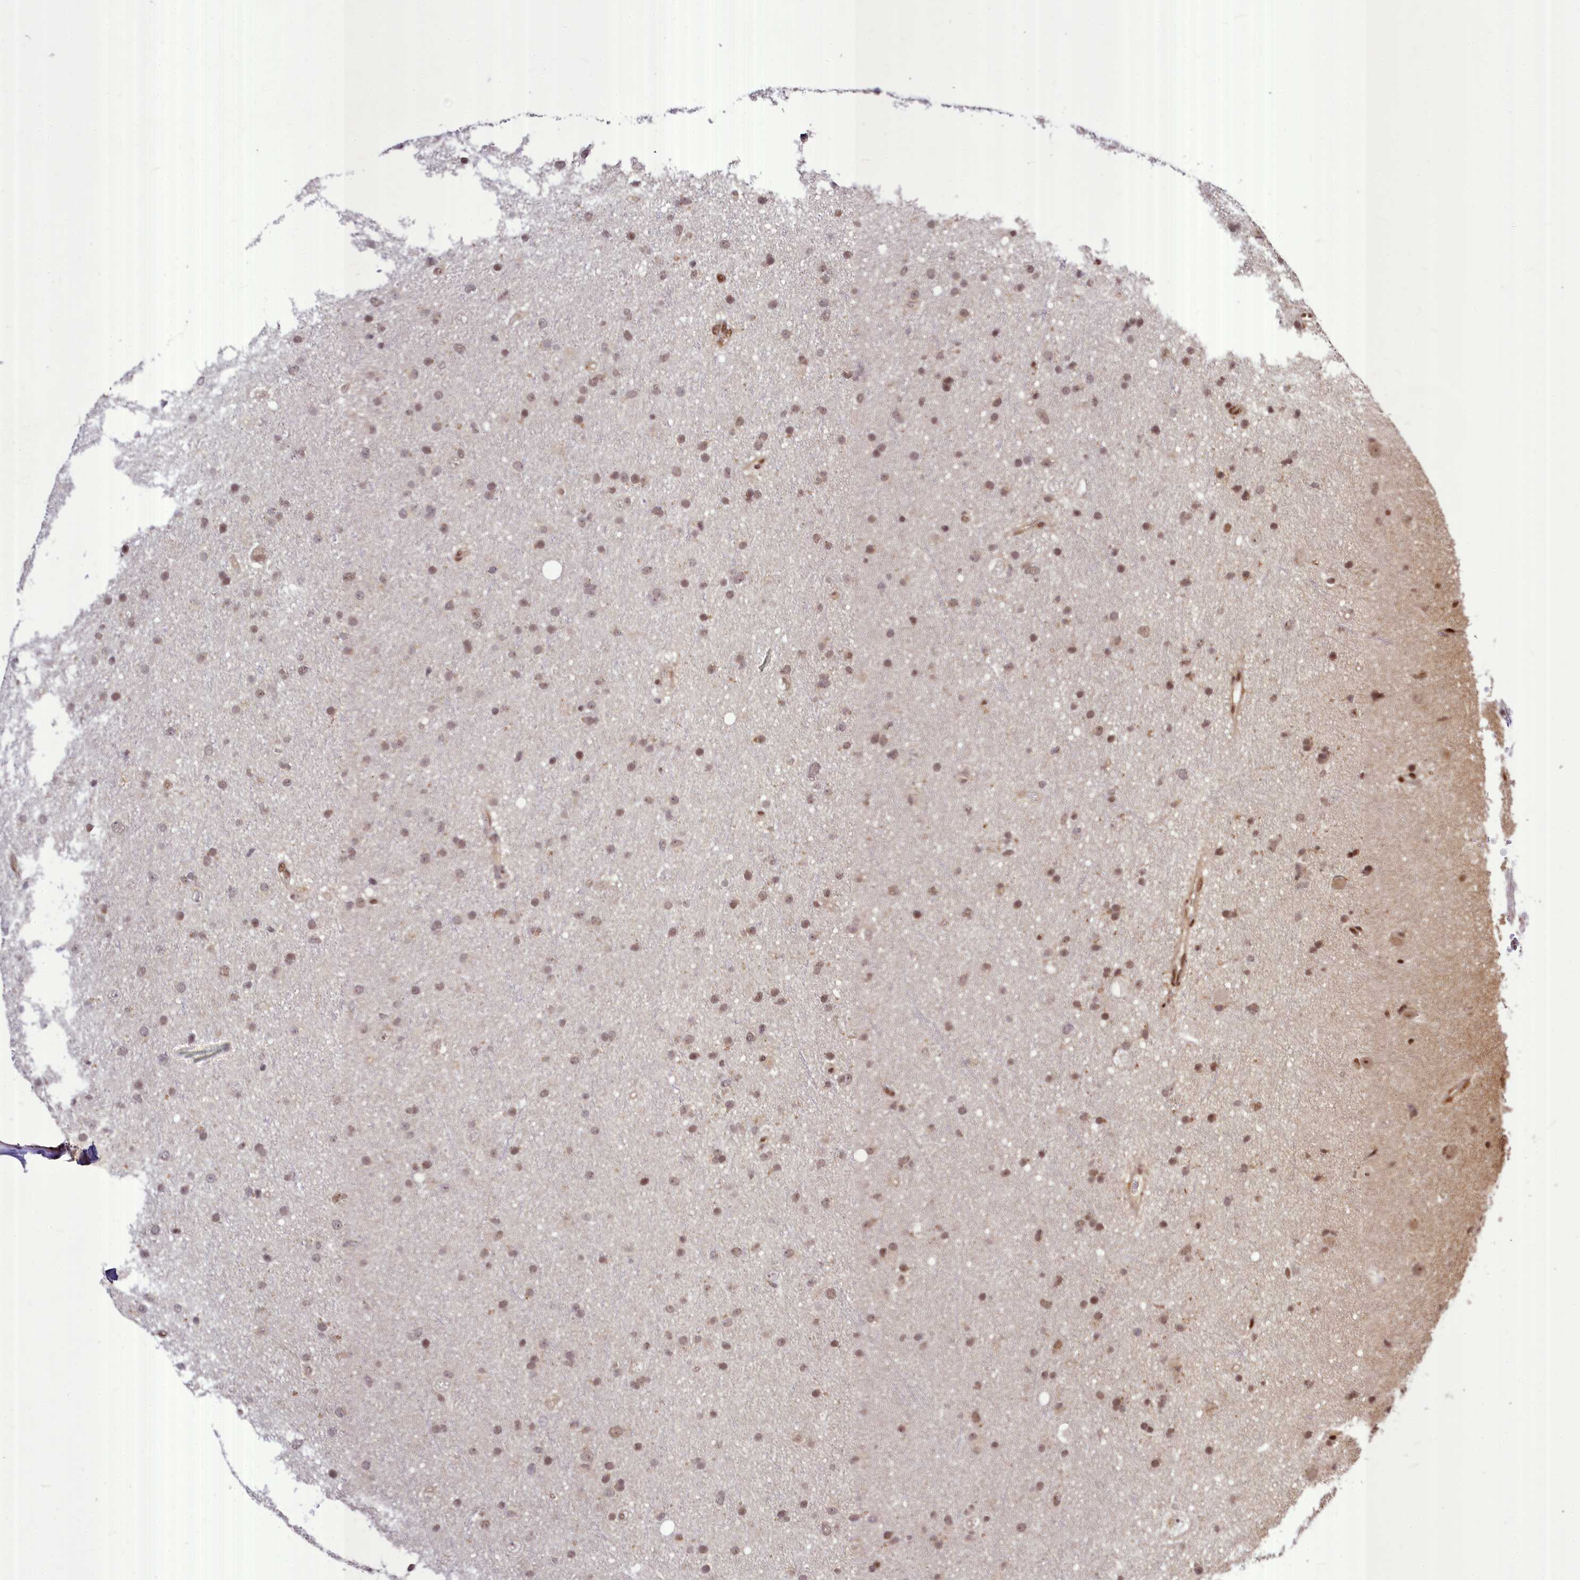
{"staining": {"intensity": "moderate", "quantity": ">75%", "location": "nuclear"}, "tissue": "glioma", "cell_type": "Tumor cells", "image_type": "cancer", "snomed": [{"axis": "morphology", "description": "Glioma, malignant, Low grade"}, {"axis": "topography", "description": "Cerebral cortex"}], "caption": "Immunohistochemical staining of human glioma displays medium levels of moderate nuclear positivity in approximately >75% of tumor cells.", "gene": "MAML2", "patient": {"sex": "female", "age": 39}}